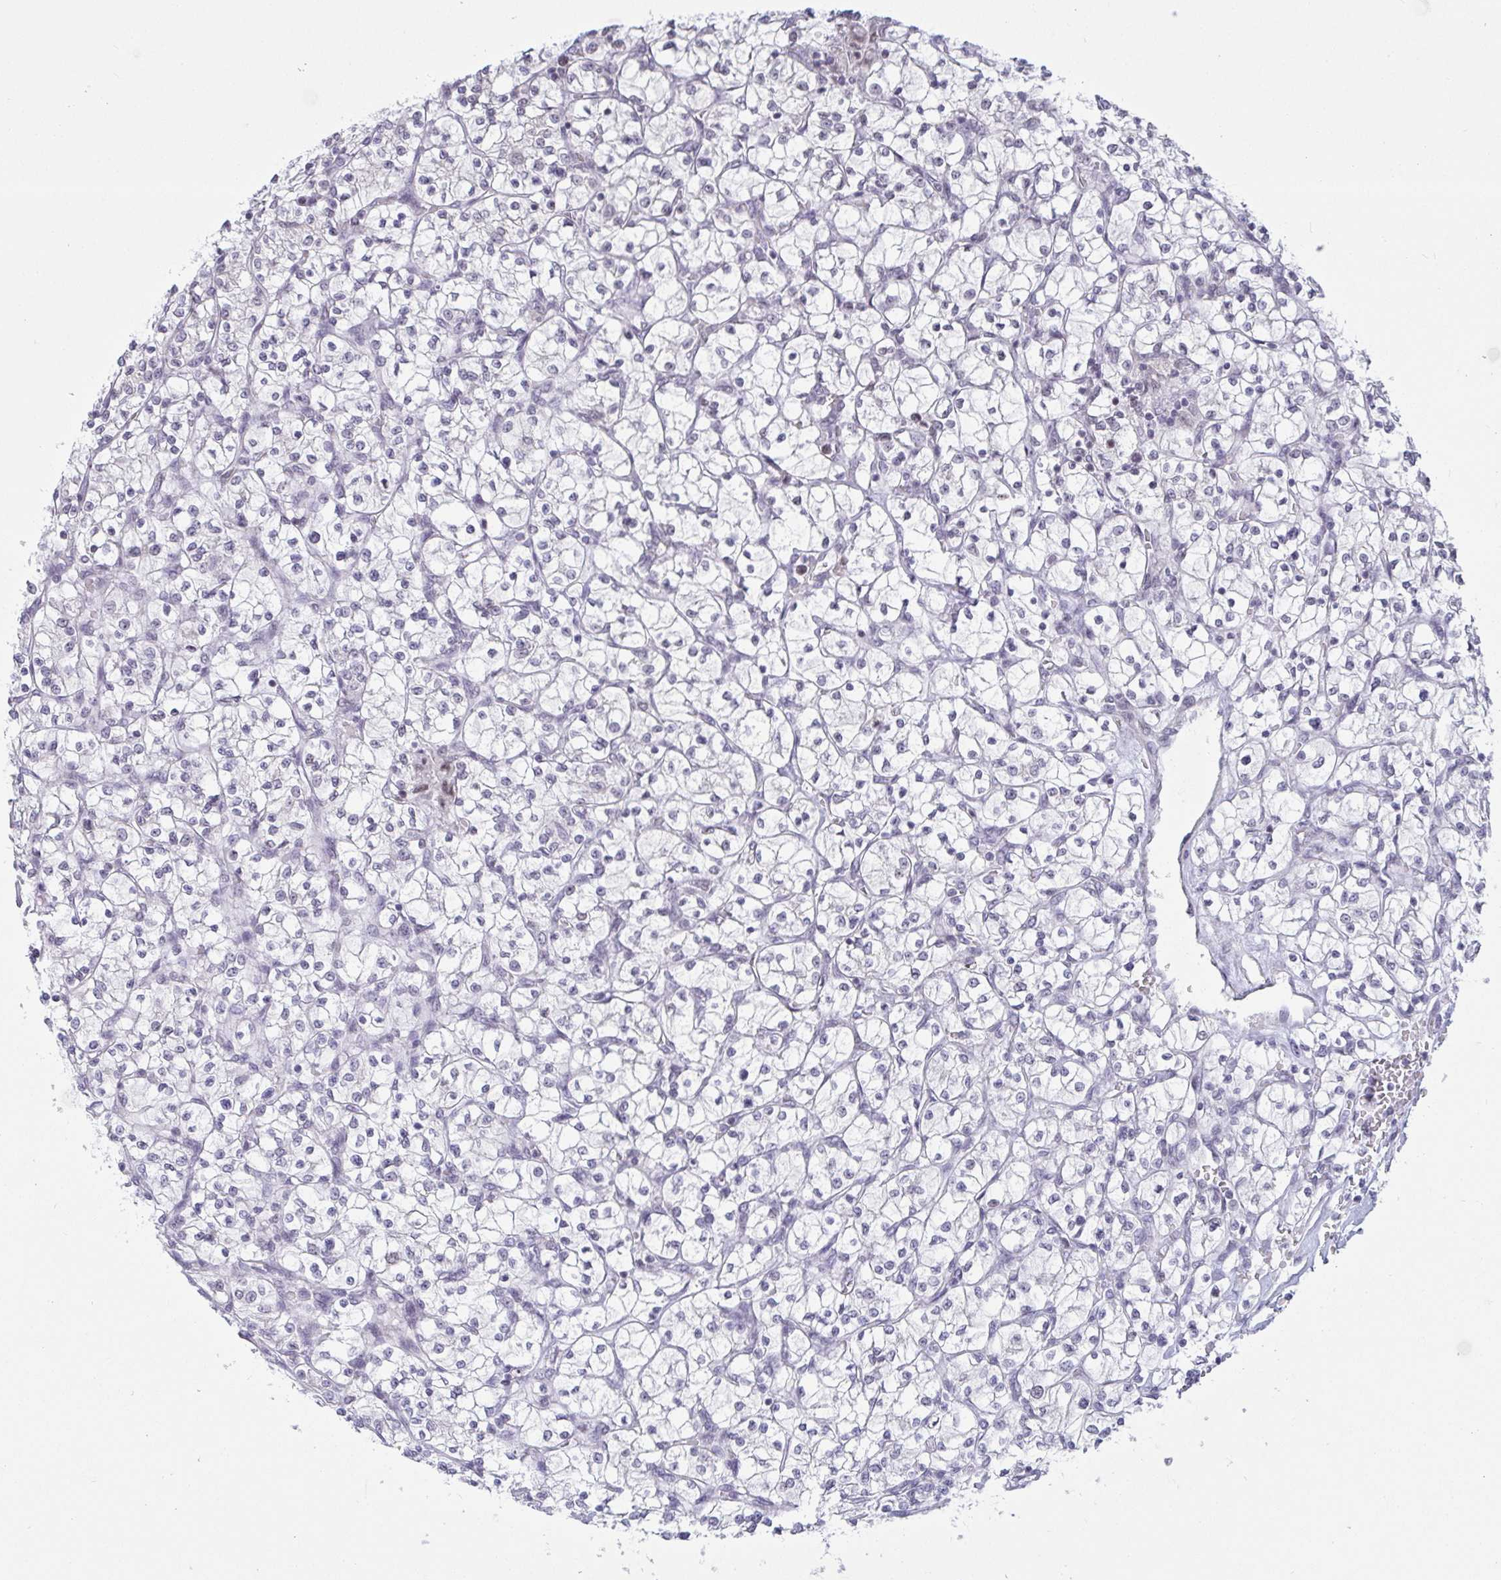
{"staining": {"intensity": "negative", "quantity": "none", "location": "none"}, "tissue": "renal cancer", "cell_type": "Tumor cells", "image_type": "cancer", "snomed": [{"axis": "morphology", "description": "Adenocarcinoma, NOS"}, {"axis": "topography", "description": "Kidney"}], "caption": "This is an IHC histopathology image of human renal adenocarcinoma. There is no expression in tumor cells.", "gene": "SUPT16H", "patient": {"sex": "female", "age": 64}}